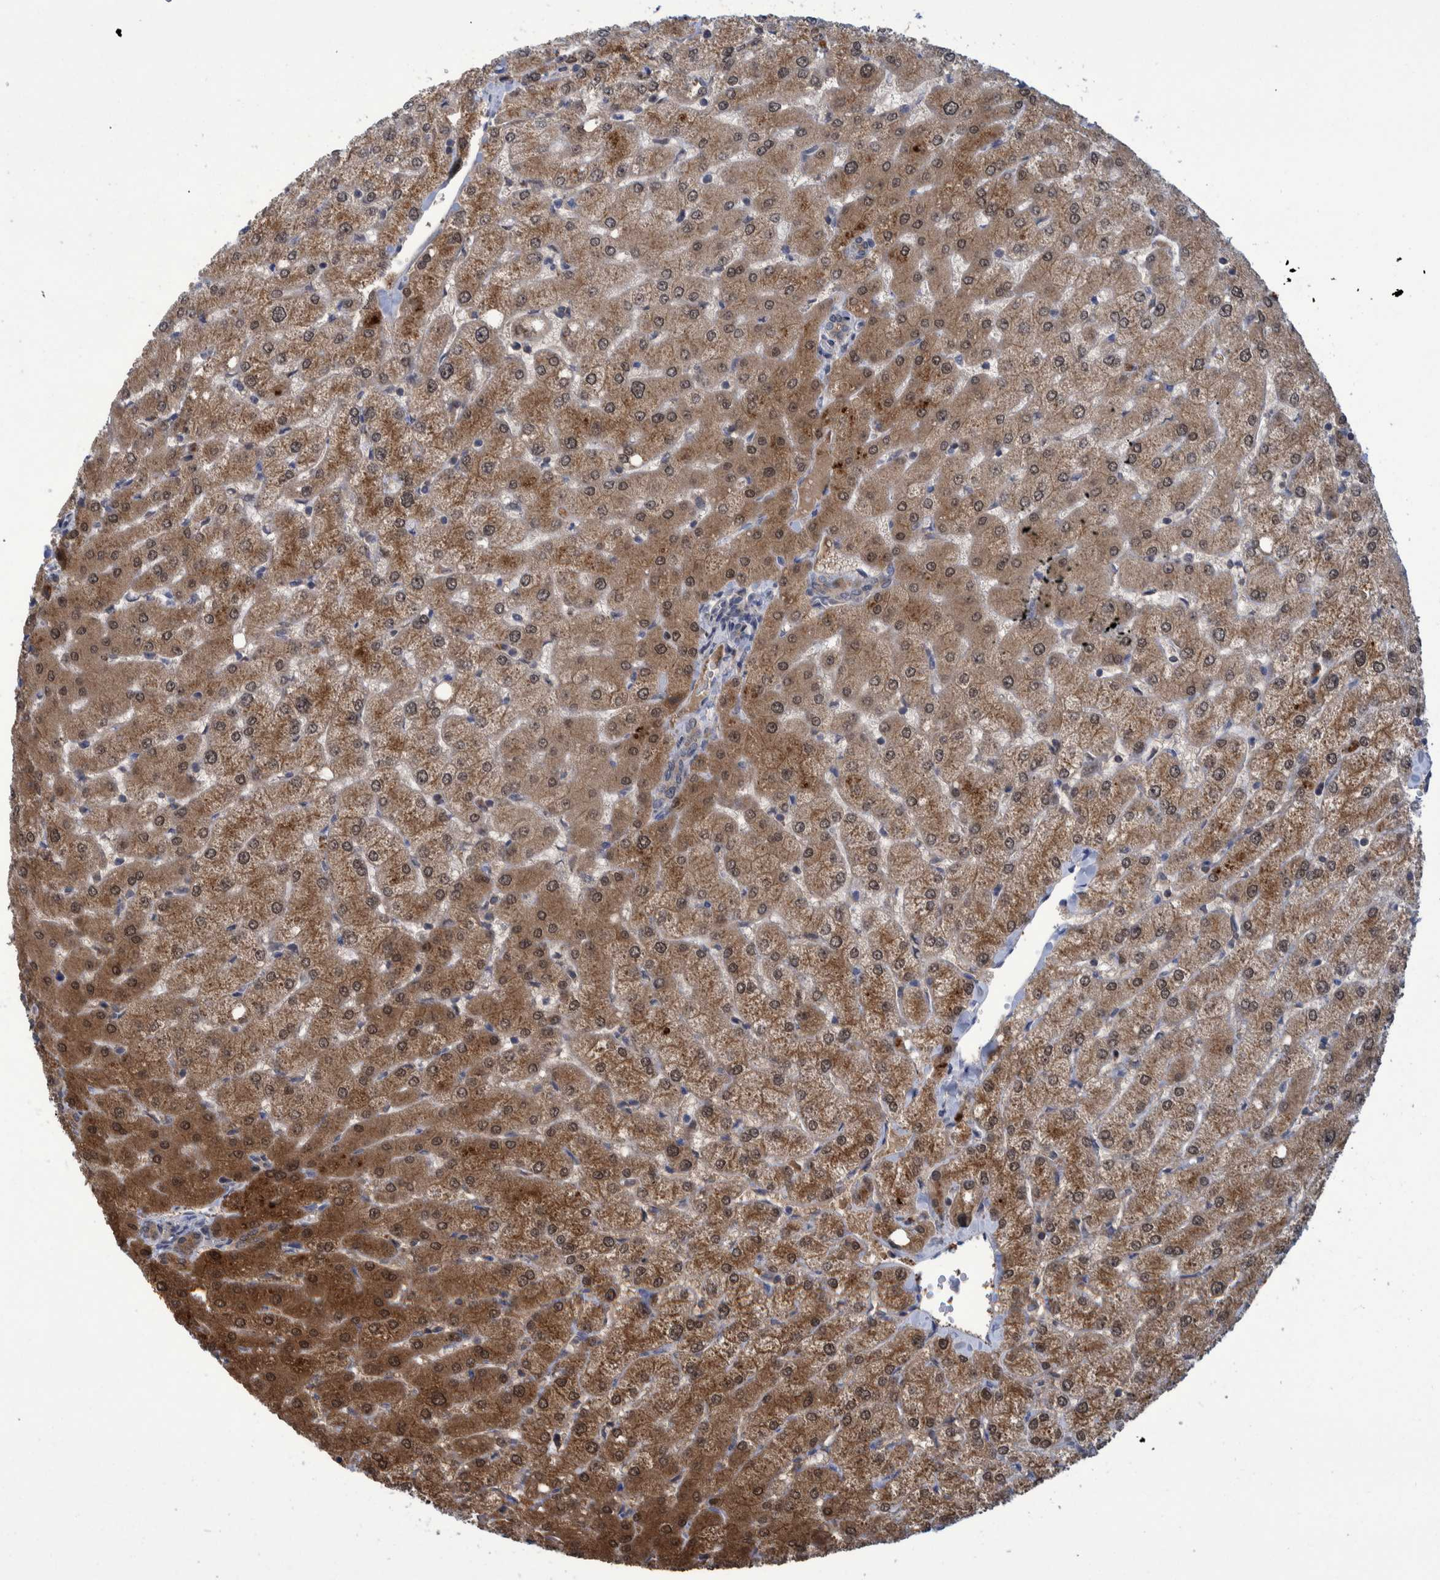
{"staining": {"intensity": "weak", "quantity": "<25%", "location": "cytoplasmic/membranous"}, "tissue": "liver", "cell_type": "Cholangiocytes", "image_type": "normal", "snomed": [{"axis": "morphology", "description": "Normal tissue, NOS"}, {"axis": "topography", "description": "Liver"}], "caption": "An immunohistochemistry photomicrograph of unremarkable liver is shown. There is no staining in cholangiocytes of liver.", "gene": "PCYT2", "patient": {"sex": "female", "age": 54}}